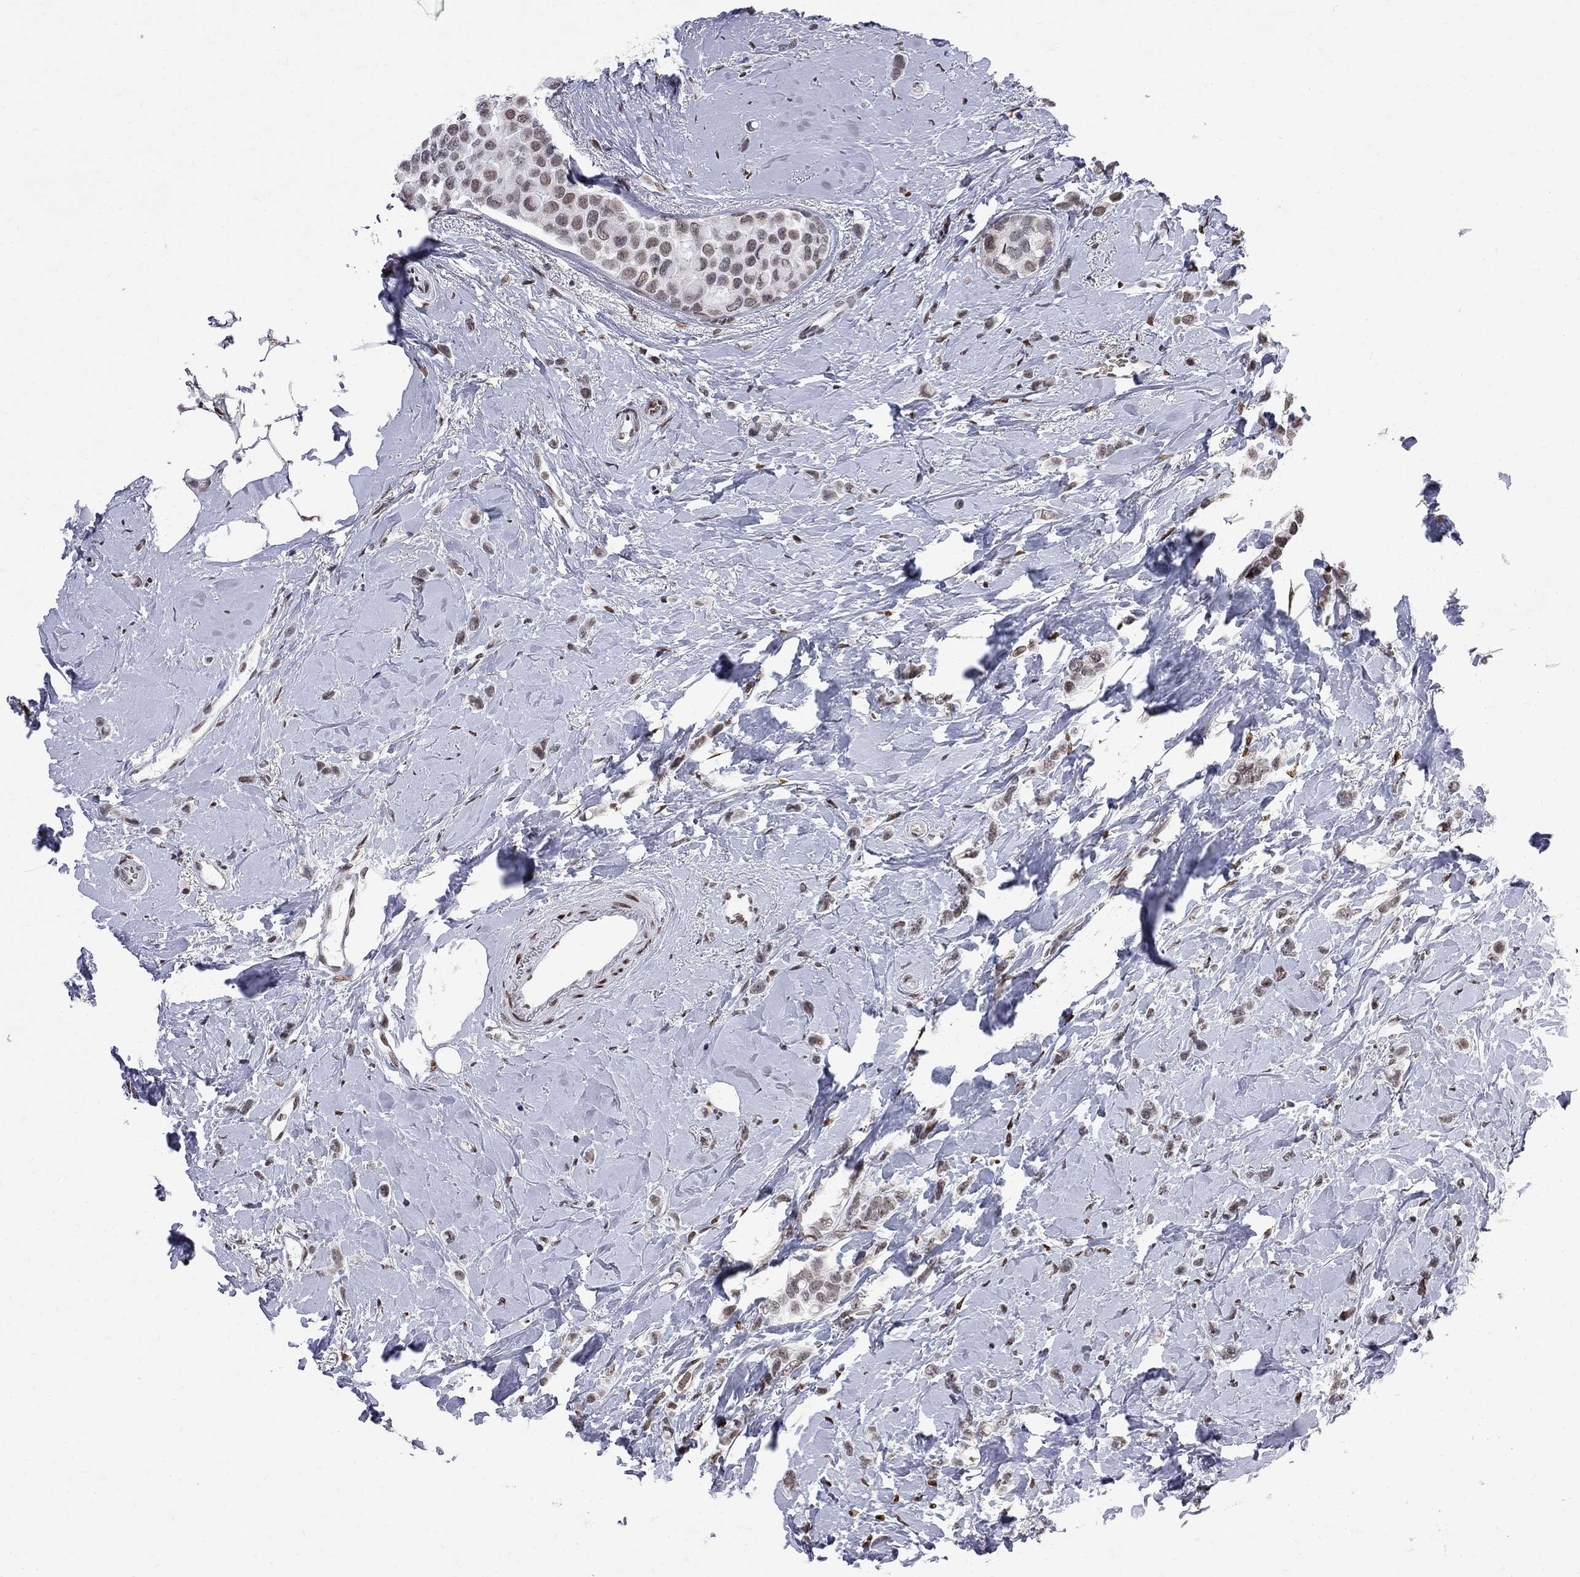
{"staining": {"intensity": "weak", "quantity": ">75%", "location": "nuclear"}, "tissue": "breast cancer", "cell_type": "Tumor cells", "image_type": "cancer", "snomed": [{"axis": "morphology", "description": "Lobular carcinoma"}, {"axis": "topography", "description": "Breast"}], "caption": "Approximately >75% of tumor cells in human breast cancer exhibit weak nuclear protein positivity as visualized by brown immunohistochemical staining.", "gene": "ZBTB47", "patient": {"sex": "female", "age": 66}}